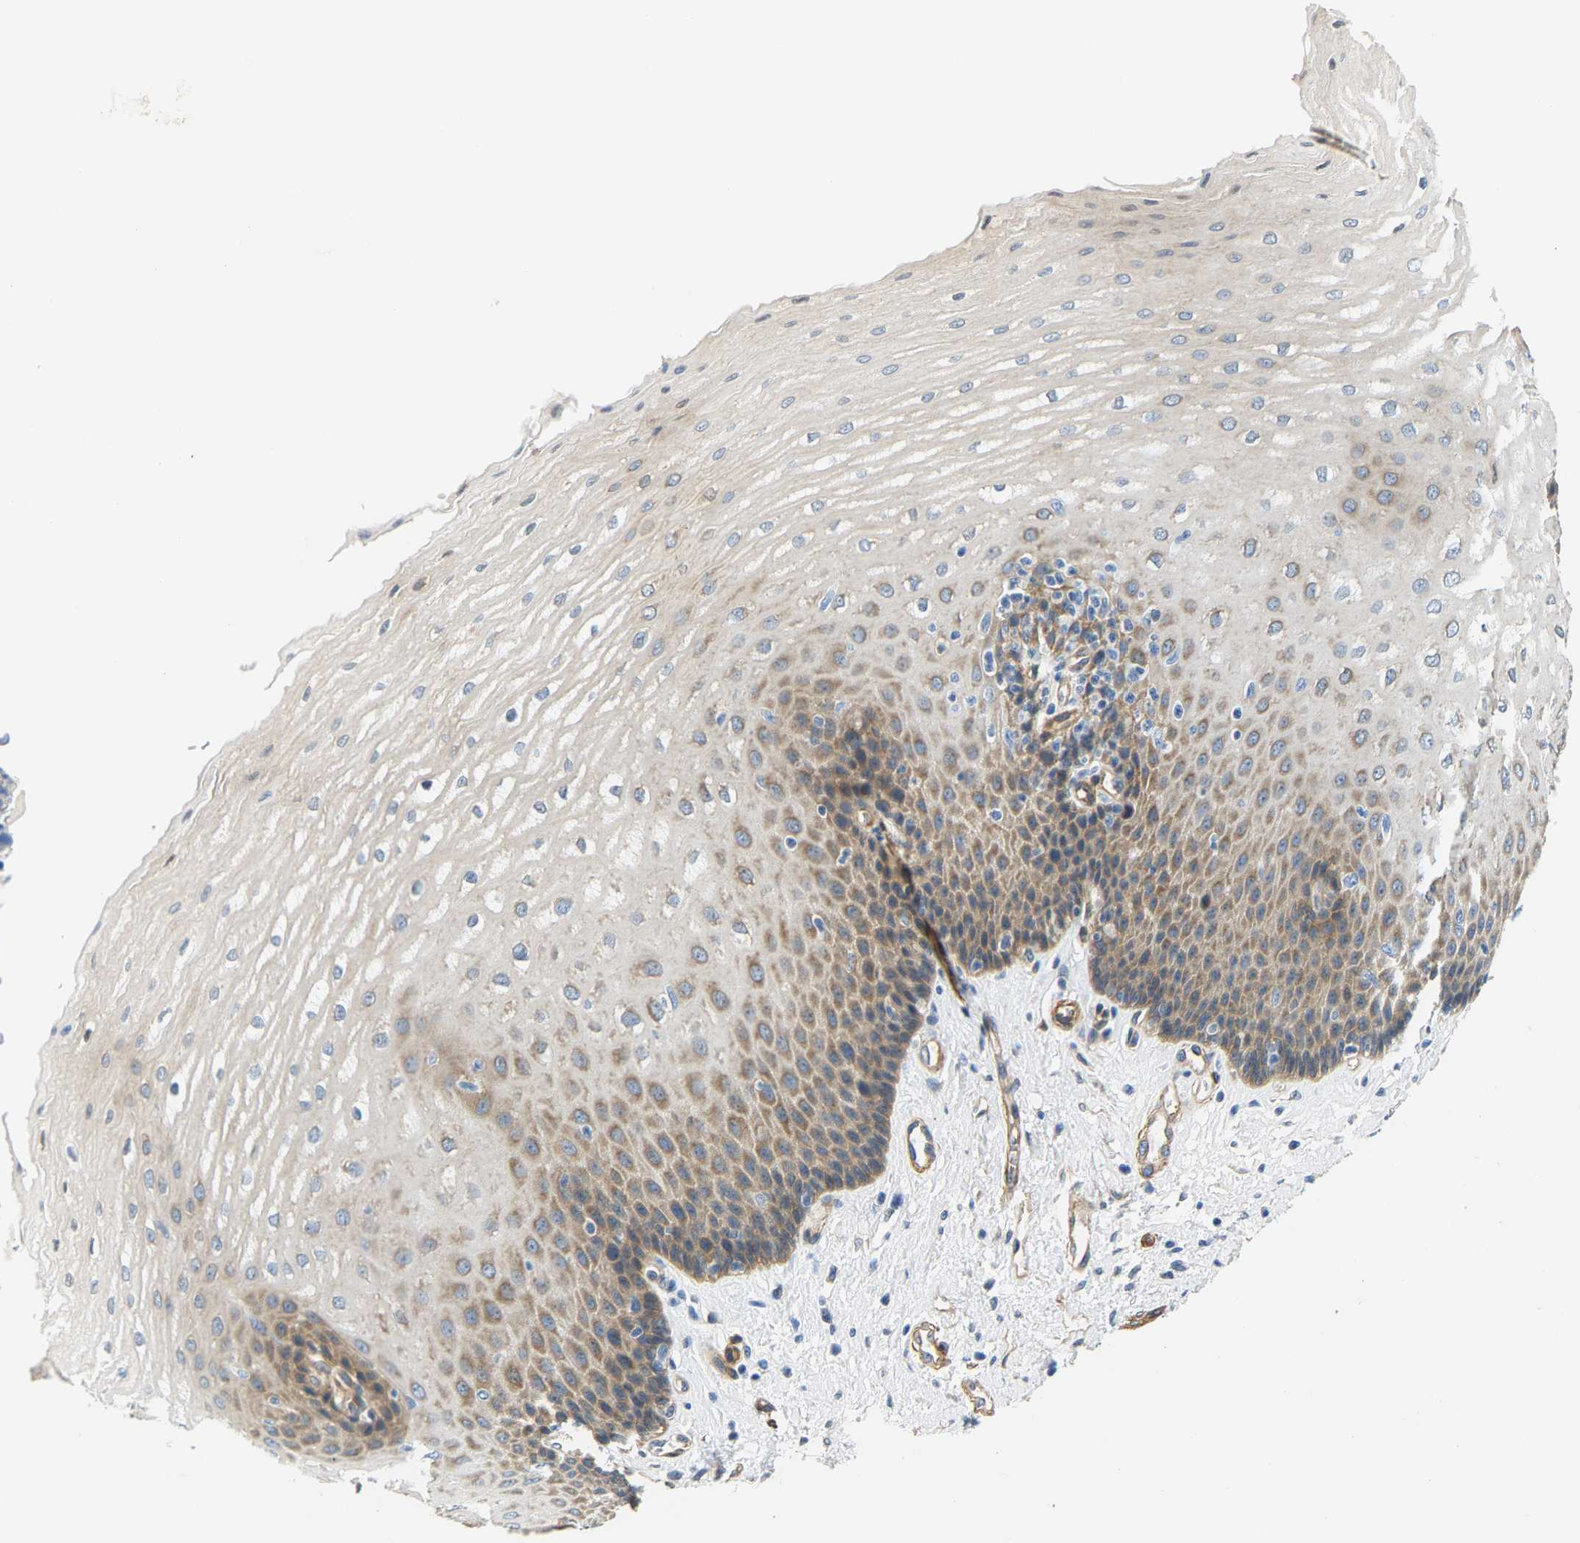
{"staining": {"intensity": "moderate", "quantity": "<25%", "location": "cytoplasmic/membranous"}, "tissue": "esophagus", "cell_type": "Squamous epithelial cells", "image_type": "normal", "snomed": [{"axis": "morphology", "description": "Normal tissue, NOS"}, {"axis": "topography", "description": "Esophagus"}], "caption": "Approximately <25% of squamous epithelial cells in normal esophagus demonstrate moderate cytoplasmic/membranous protein expression as visualized by brown immunohistochemical staining.", "gene": "PAWR", "patient": {"sex": "male", "age": 54}}